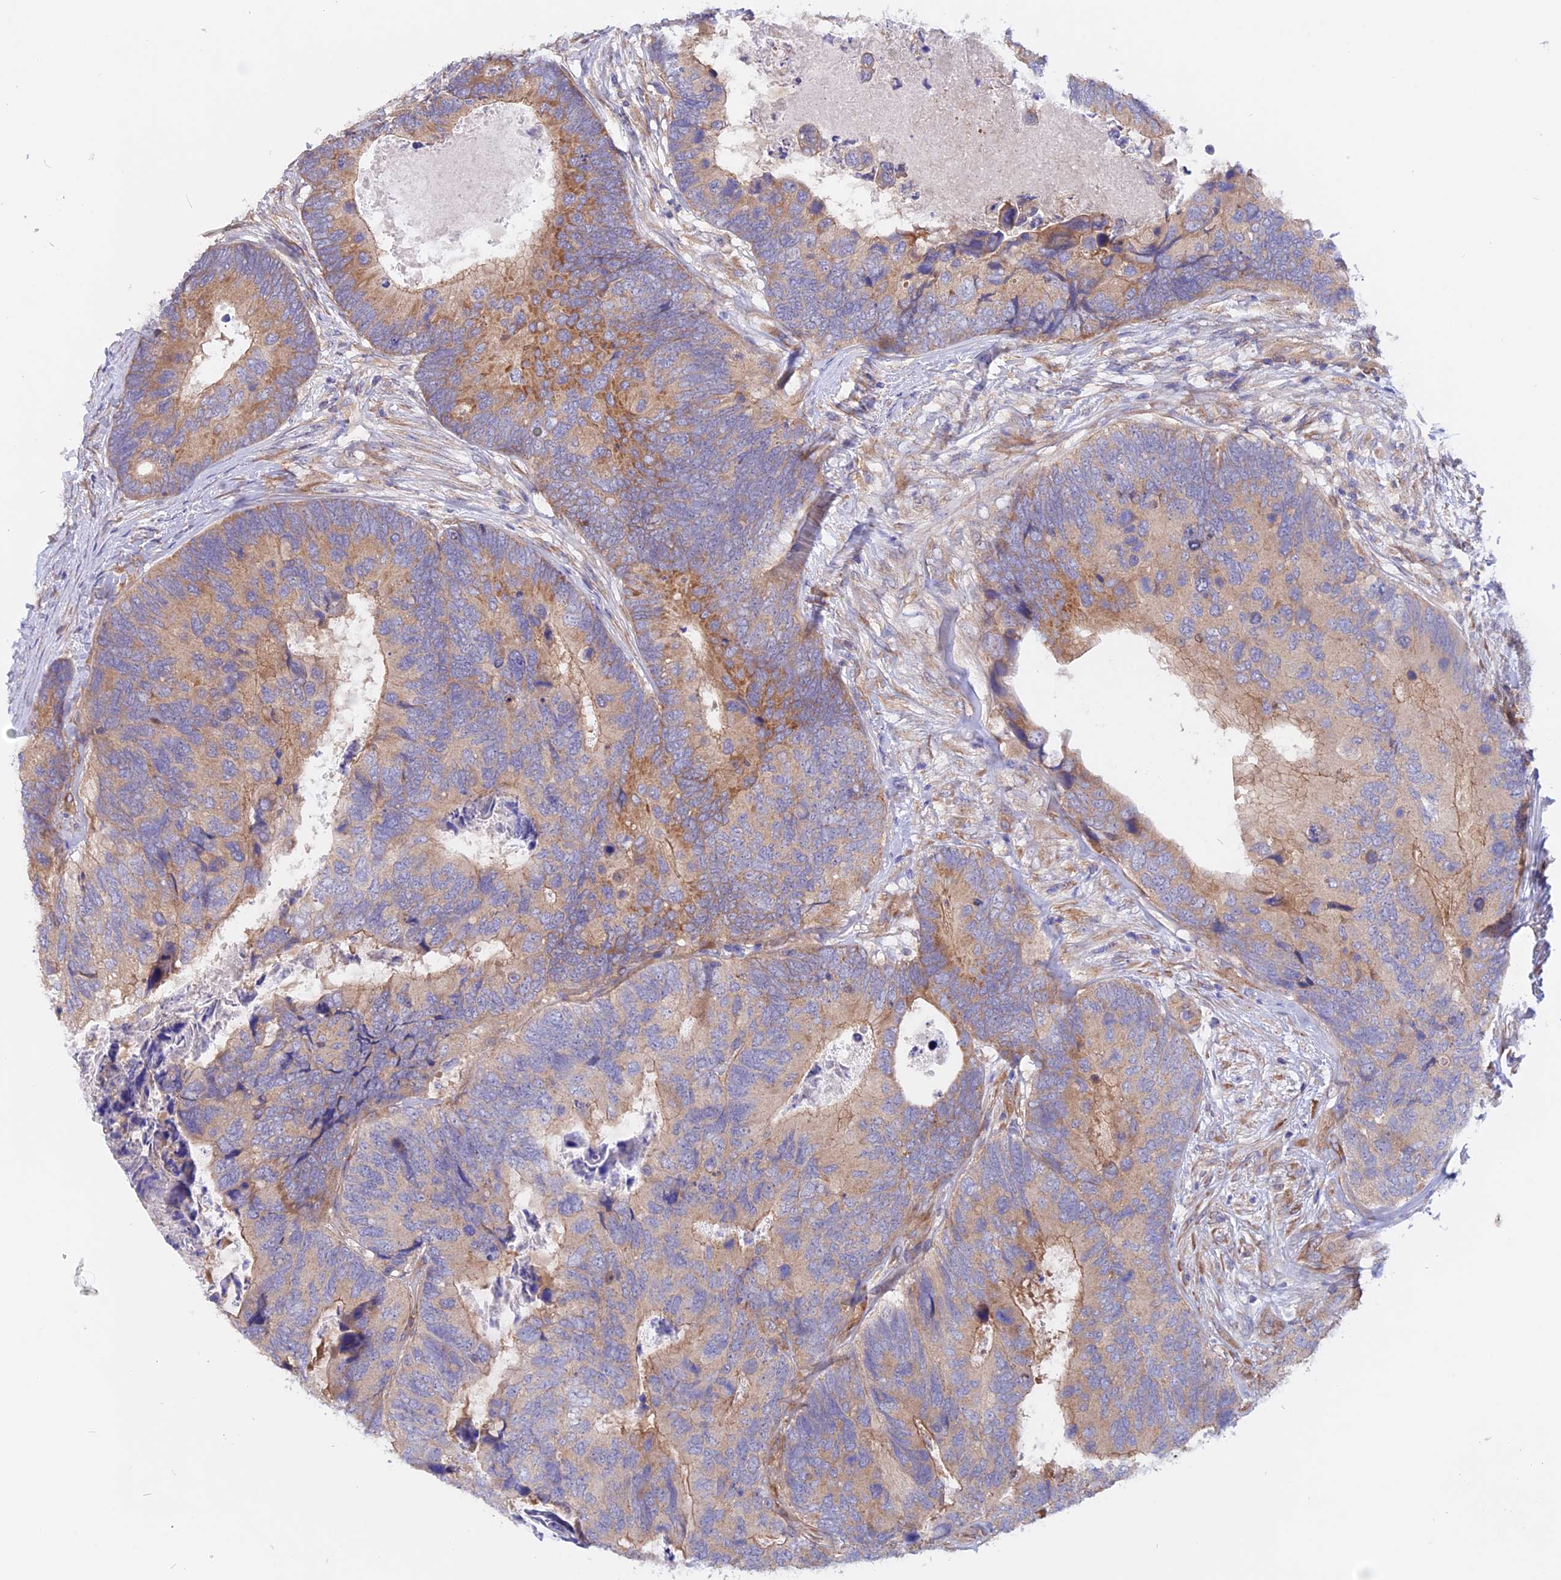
{"staining": {"intensity": "moderate", "quantity": "25%-75%", "location": "cytoplasmic/membranous"}, "tissue": "colorectal cancer", "cell_type": "Tumor cells", "image_type": "cancer", "snomed": [{"axis": "morphology", "description": "Adenocarcinoma, NOS"}, {"axis": "topography", "description": "Colon"}], "caption": "DAB (3,3'-diaminobenzidine) immunohistochemical staining of human colorectal cancer demonstrates moderate cytoplasmic/membranous protein positivity in approximately 25%-75% of tumor cells.", "gene": "HYCC1", "patient": {"sex": "female", "age": 67}}